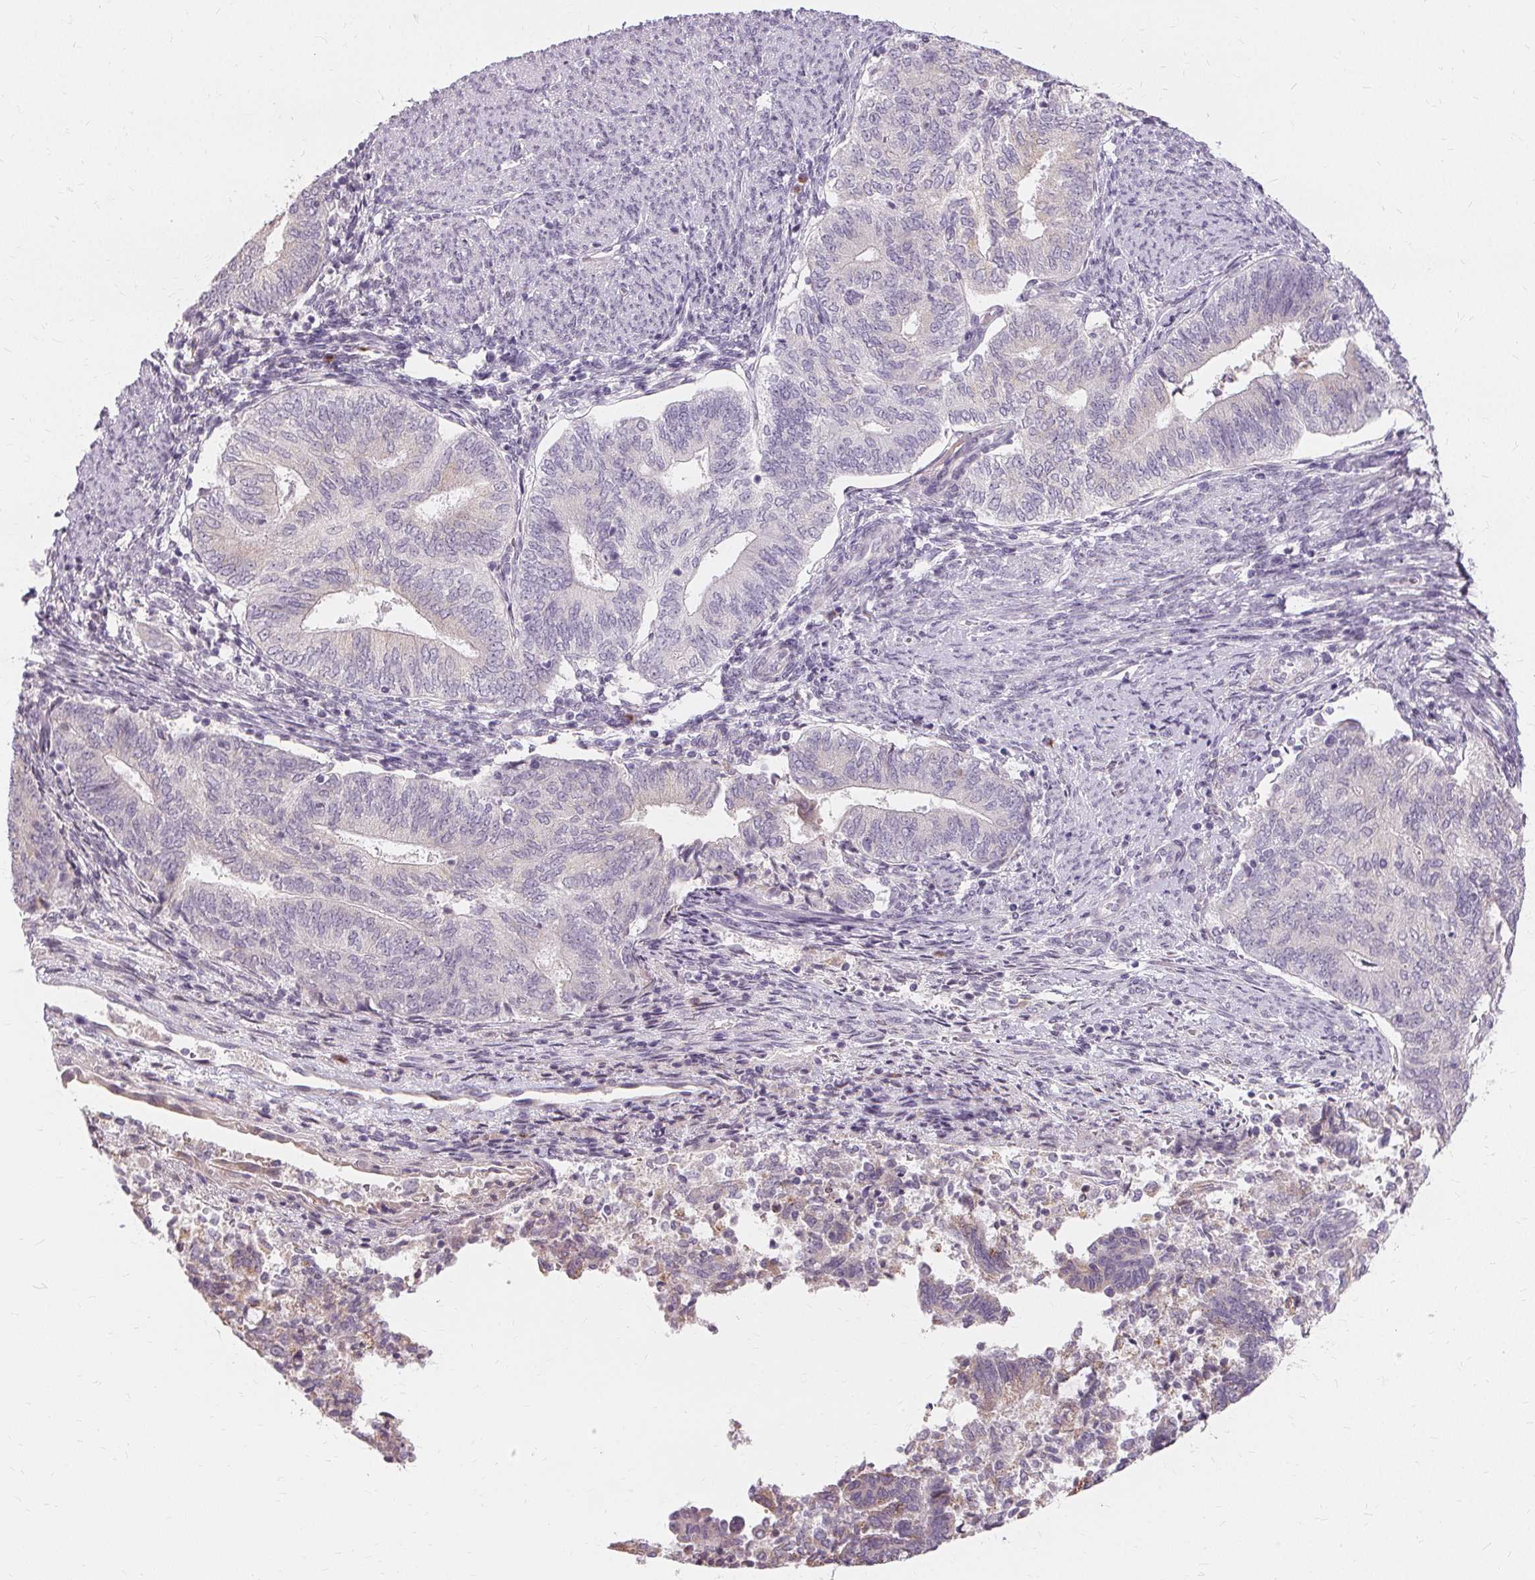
{"staining": {"intensity": "weak", "quantity": "<25%", "location": "cytoplasmic/membranous"}, "tissue": "endometrial cancer", "cell_type": "Tumor cells", "image_type": "cancer", "snomed": [{"axis": "morphology", "description": "Adenocarcinoma, NOS"}, {"axis": "topography", "description": "Endometrium"}], "caption": "Adenocarcinoma (endometrial) was stained to show a protein in brown. There is no significant staining in tumor cells.", "gene": "FCRL3", "patient": {"sex": "female", "age": 65}}